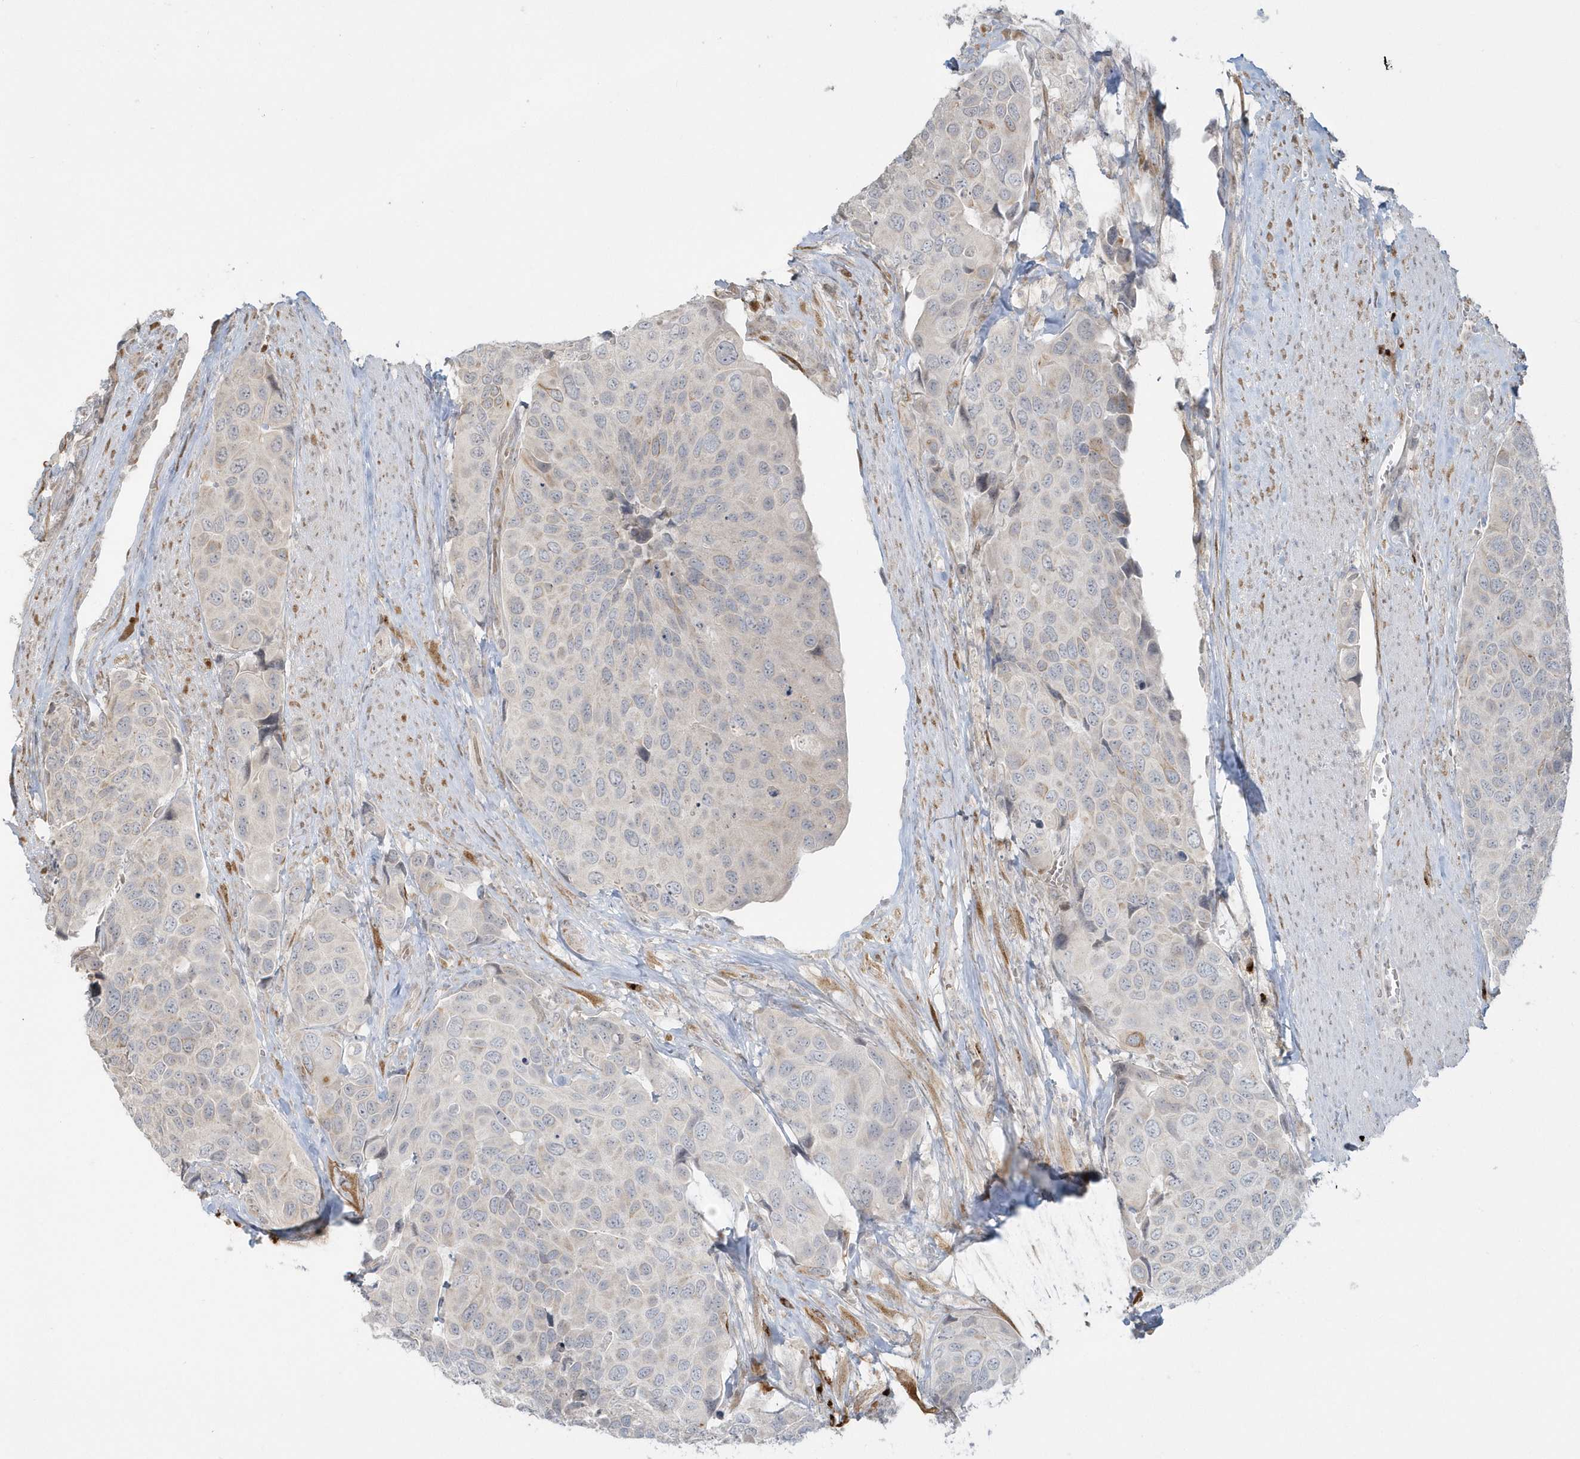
{"staining": {"intensity": "negative", "quantity": "none", "location": "none"}, "tissue": "urothelial cancer", "cell_type": "Tumor cells", "image_type": "cancer", "snomed": [{"axis": "morphology", "description": "Urothelial carcinoma, High grade"}, {"axis": "topography", "description": "Urinary bladder"}], "caption": "High power microscopy image of an IHC image of urothelial cancer, revealing no significant positivity in tumor cells.", "gene": "DHFR", "patient": {"sex": "male", "age": 74}}